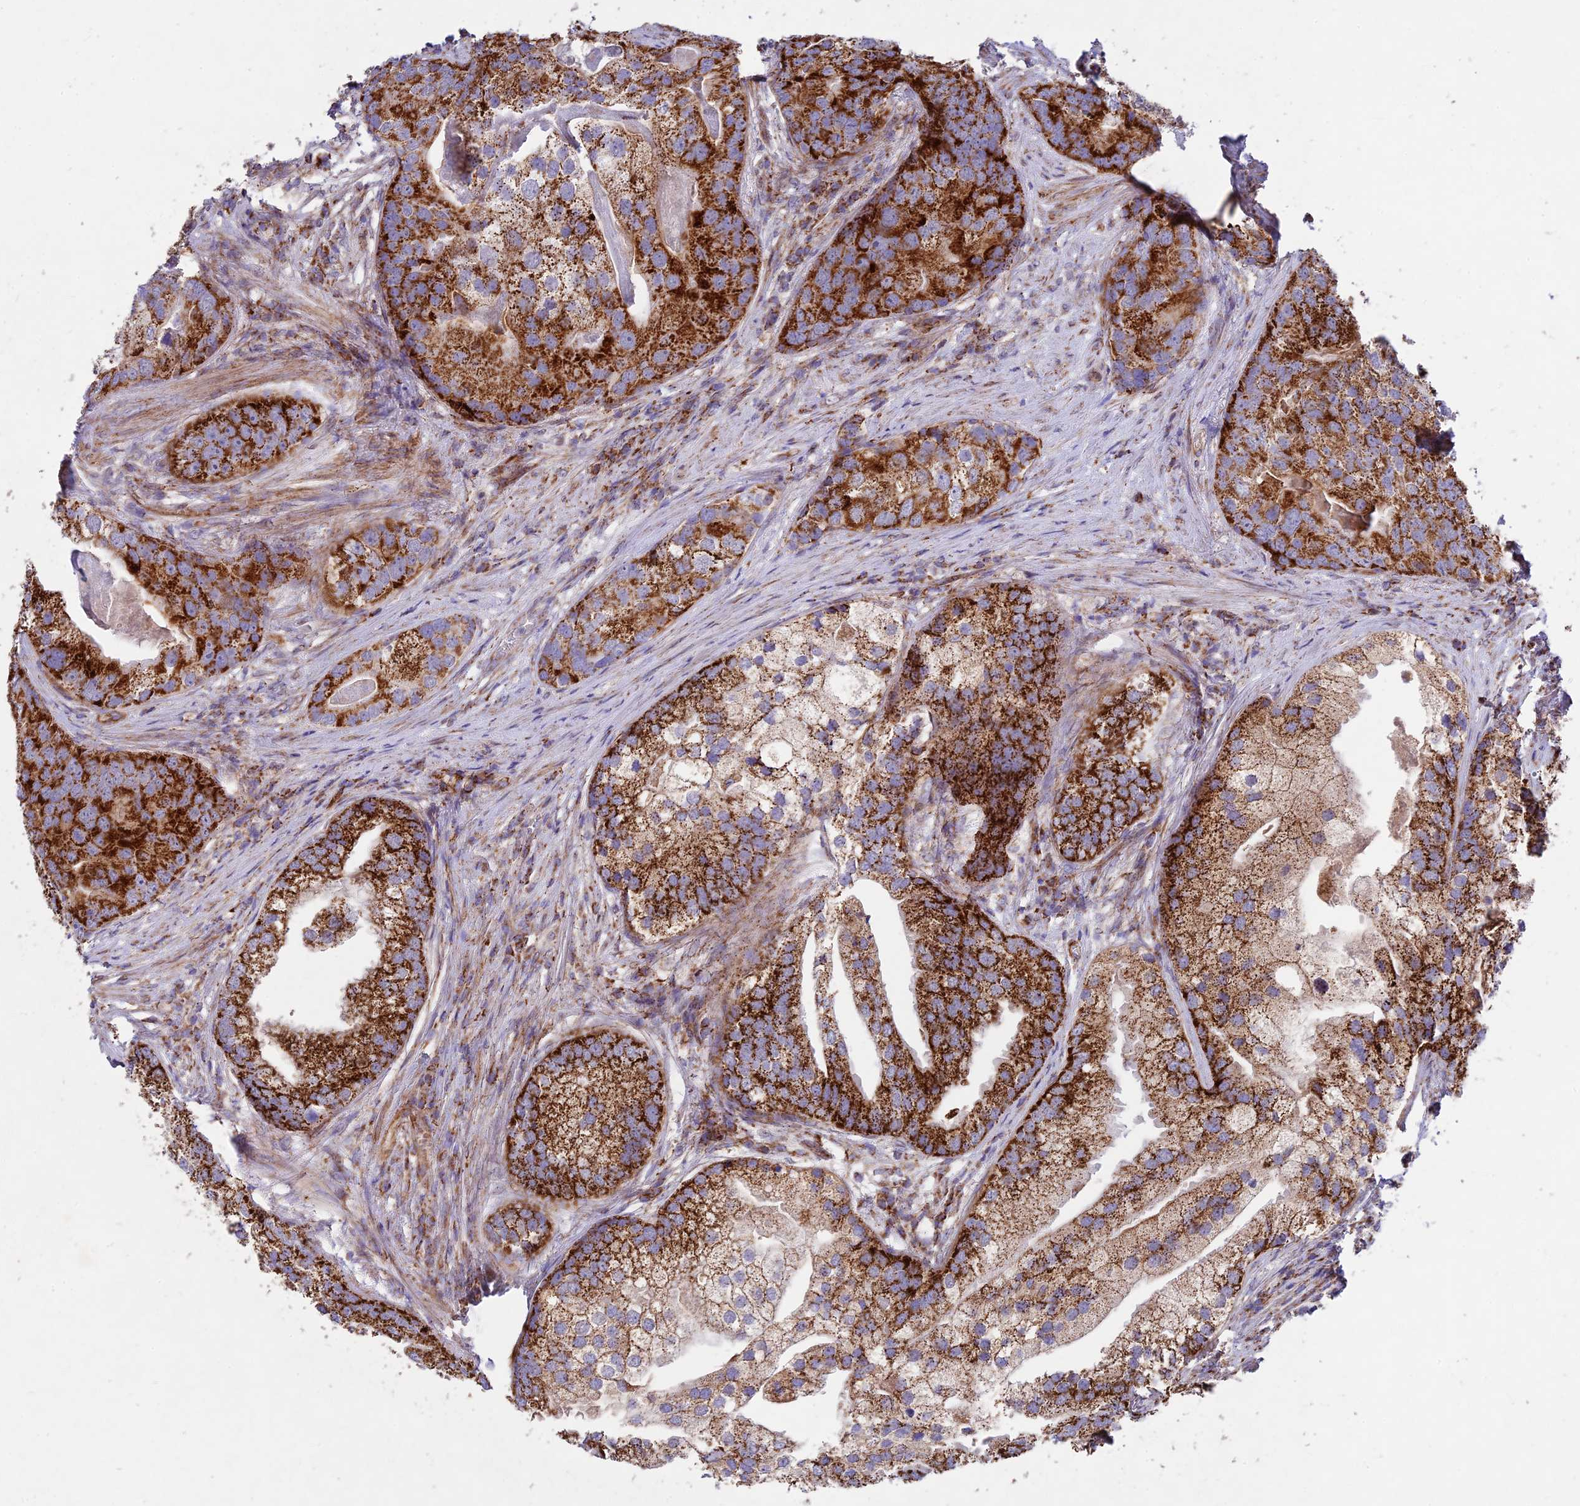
{"staining": {"intensity": "strong", "quantity": ">75%", "location": "cytoplasmic/membranous"}, "tissue": "prostate cancer", "cell_type": "Tumor cells", "image_type": "cancer", "snomed": [{"axis": "morphology", "description": "Adenocarcinoma, High grade"}, {"axis": "topography", "description": "Prostate"}], "caption": "A brown stain shows strong cytoplasmic/membranous positivity of a protein in prostate cancer tumor cells.", "gene": "KHDC3L", "patient": {"sex": "male", "age": 62}}